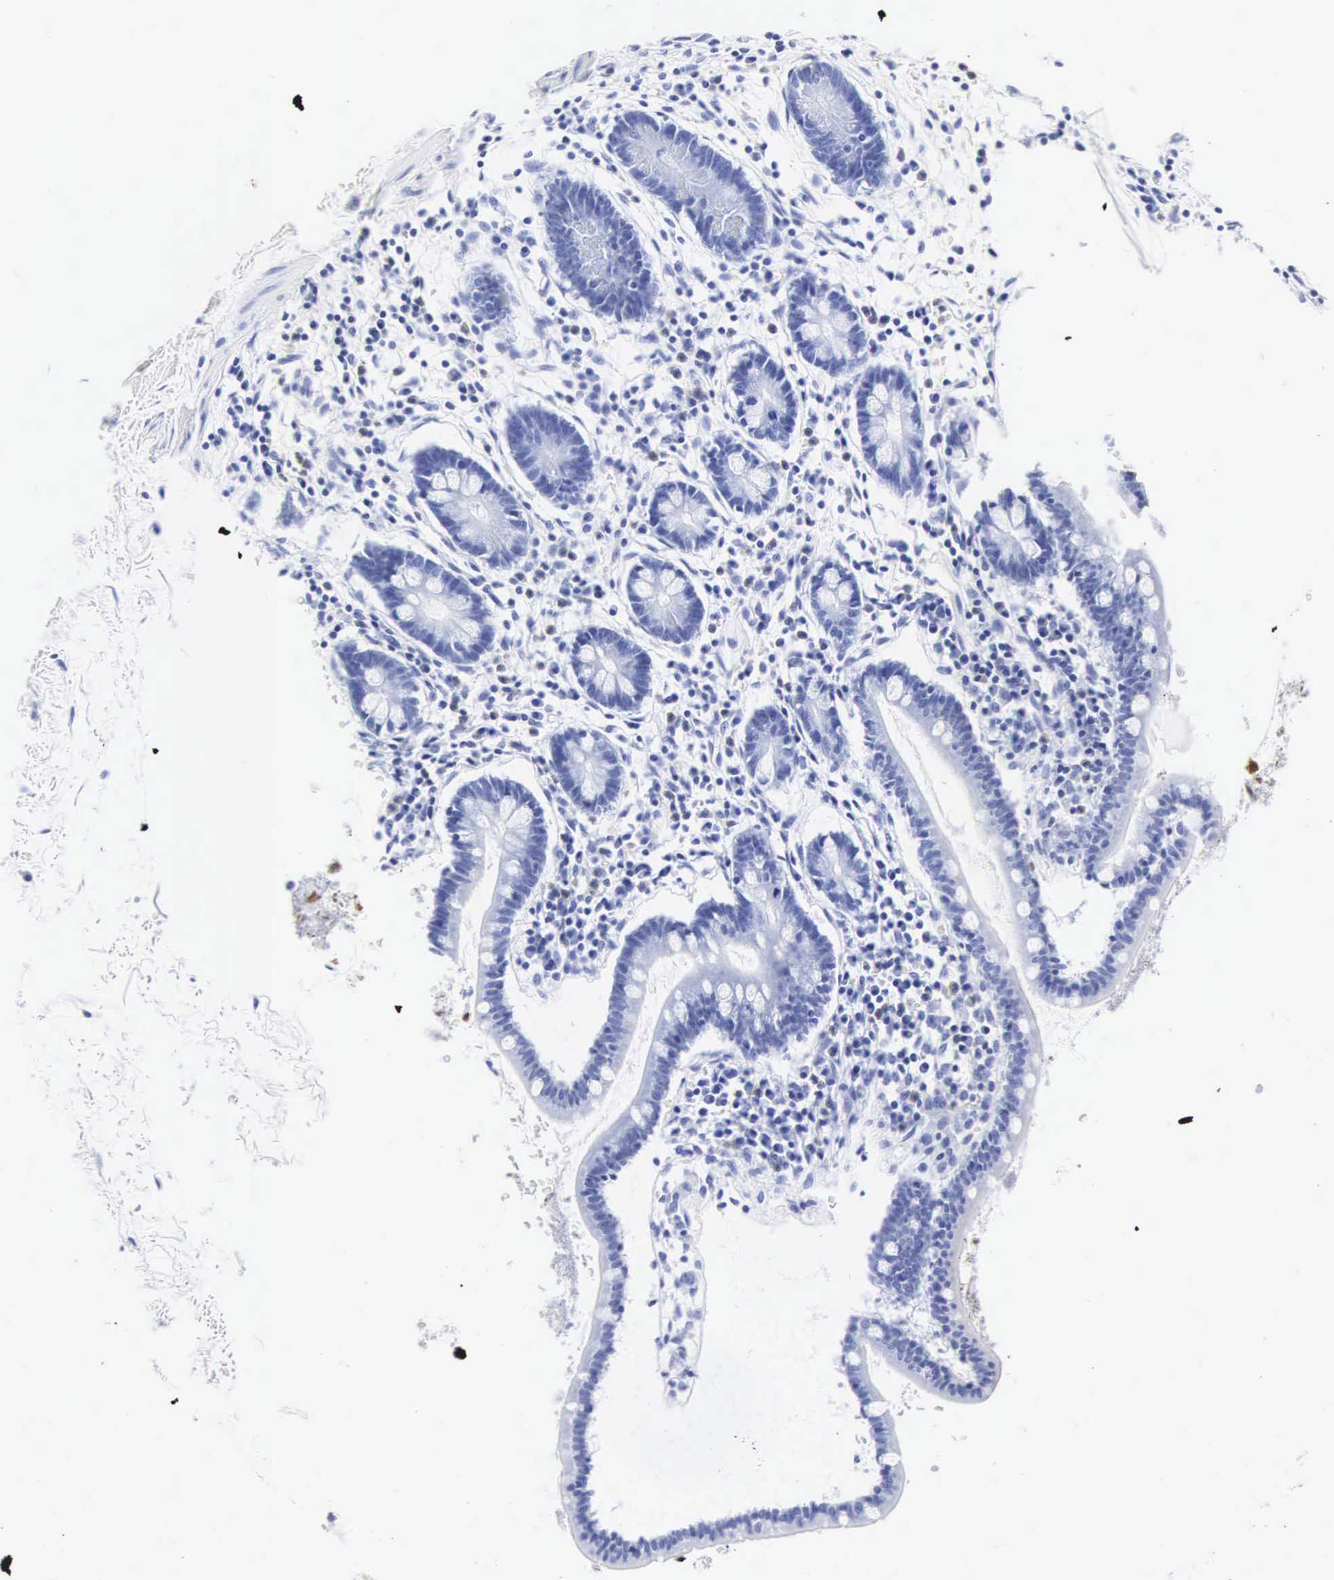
{"staining": {"intensity": "negative", "quantity": "none", "location": "none"}, "tissue": "small intestine", "cell_type": "Glandular cells", "image_type": "normal", "snomed": [{"axis": "morphology", "description": "Normal tissue, NOS"}, {"axis": "topography", "description": "Small intestine"}], "caption": "Immunohistochemical staining of benign small intestine displays no significant expression in glandular cells. The staining was performed using DAB to visualize the protein expression in brown, while the nuclei were stained in blue with hematoxylin (Magnification: 20x).", "gene": "INS", "patient": {"sex": "female", "age": 37}}